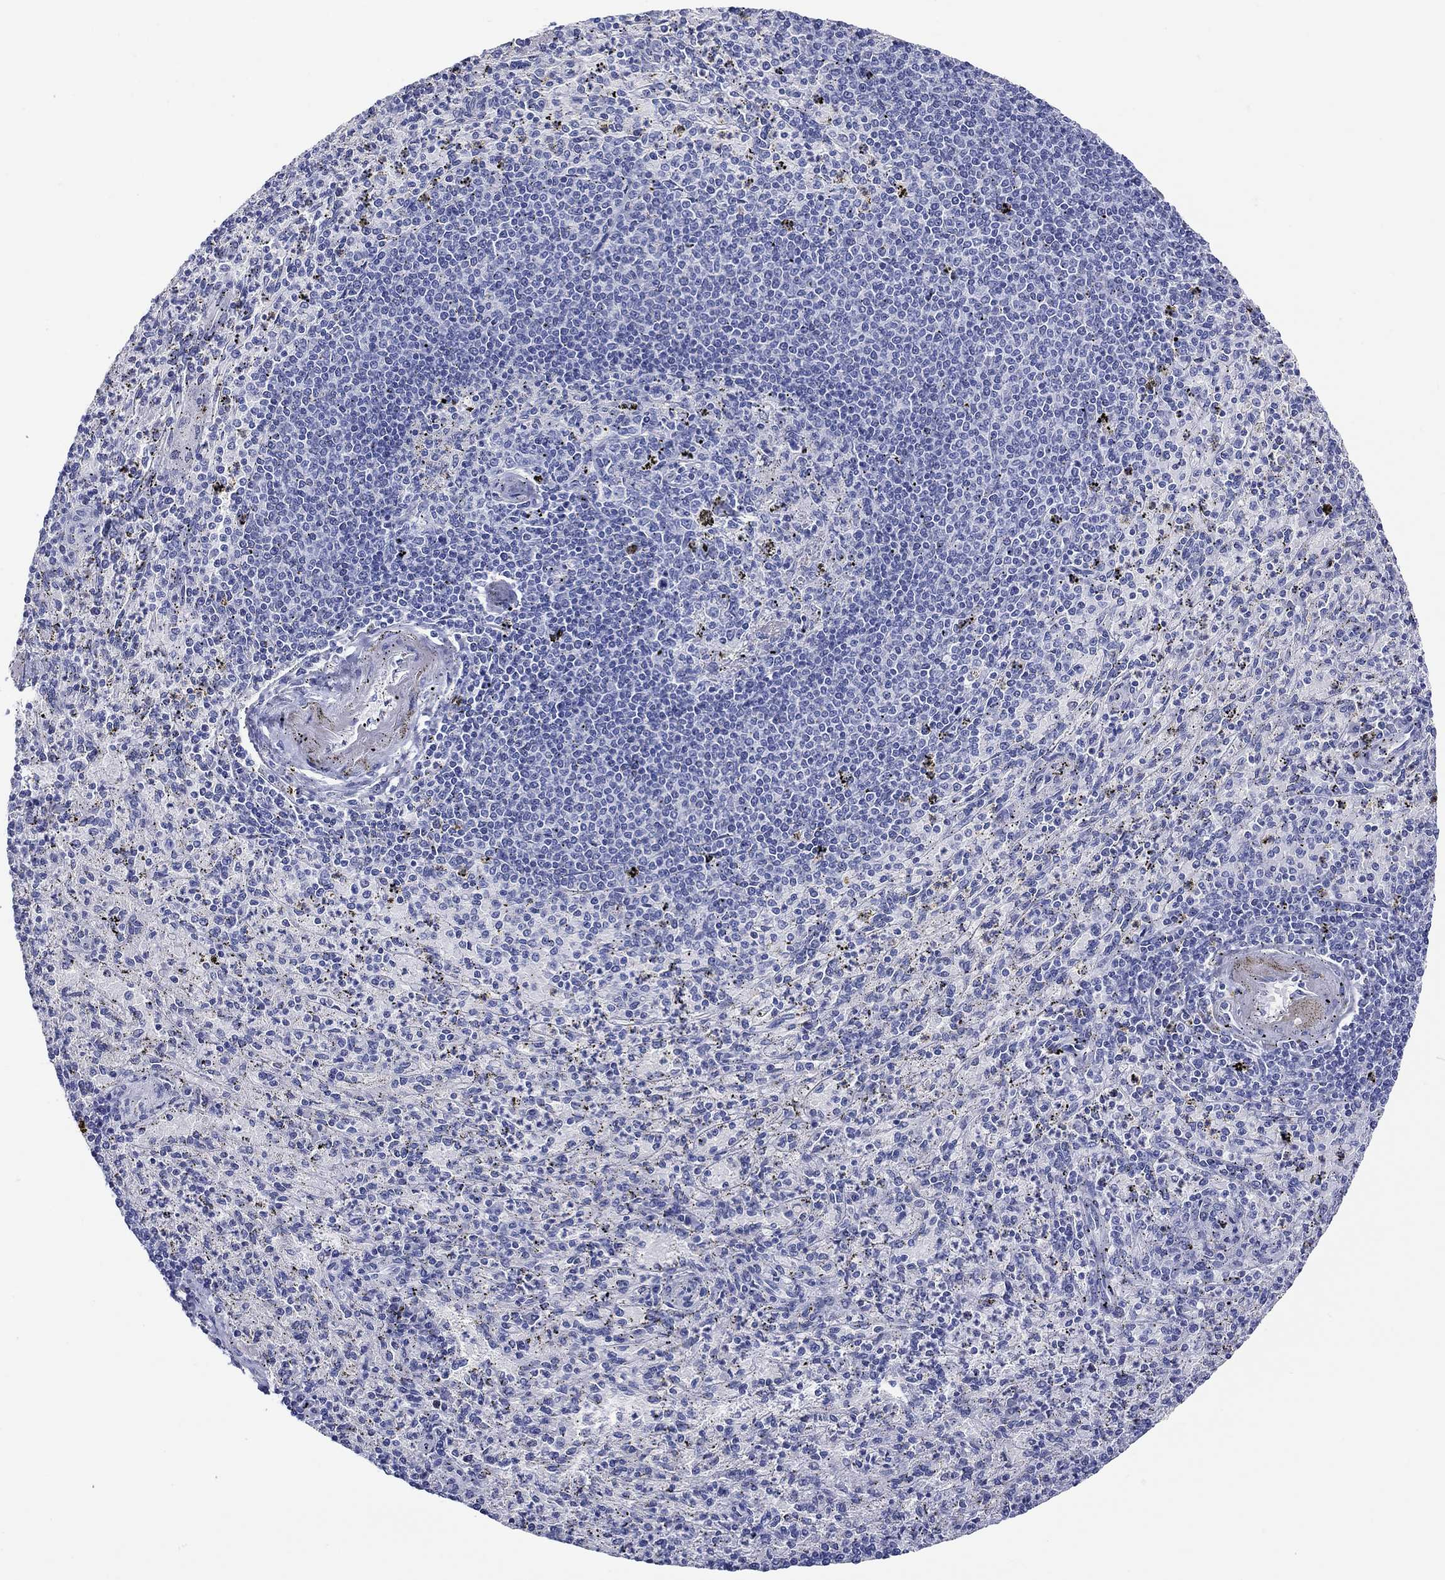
{"staining": {"intensity": "negative", "quantity": "none", "location": "none"}, "tissue": "spleen", "cell_type": "Cells in red pulp", "image_type": "normal", "snomed": [{"axis": "morphology", "description": "Normal tissue, NOS"}, {"axis": "topography", "description": "Spleen"}], "caption": "The micrograph exhibits no staining of cells in red pulp in normal spleen.", "gene": "CRYGS", "patient": {"sex": "male", "age": 60}}